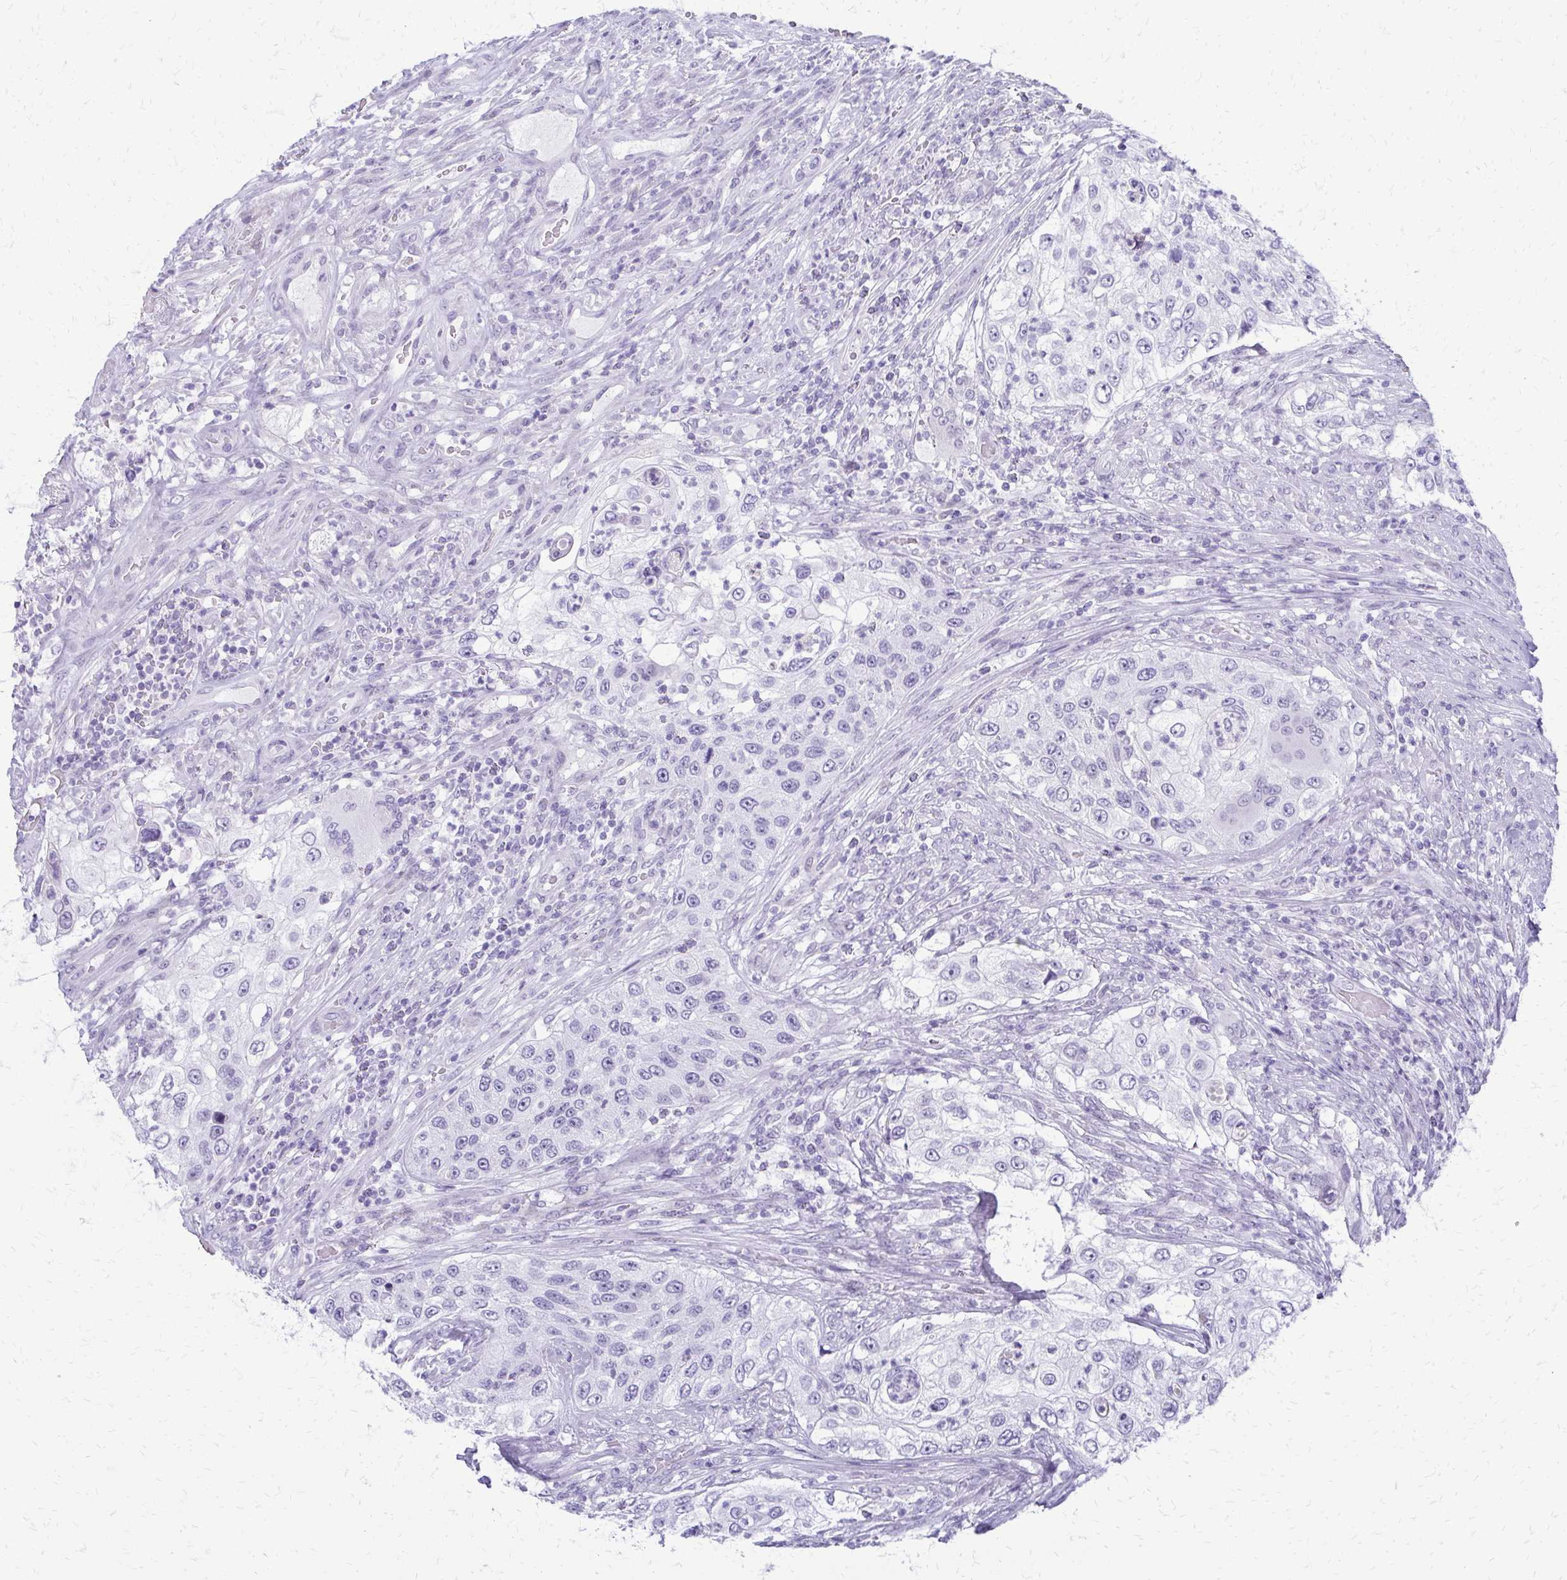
{"staining": {"intensity": "negative", "quantity": "none", "location": "none"}, "tissue": "urothelial cancer", "cell_type": "Tumor cells", "image_type": "cancer", "snomed": [{"axis": "morphology", "description": "Urothelial carcinoma, High grade"}, {"axis": "topography", "description": "Urinary bladder"}], "caption": "Tumor cells are negative for protein expression in human urothelial cancer.", "gene": "FAM162B", "patient": {"sex": "female", "age": 60}}